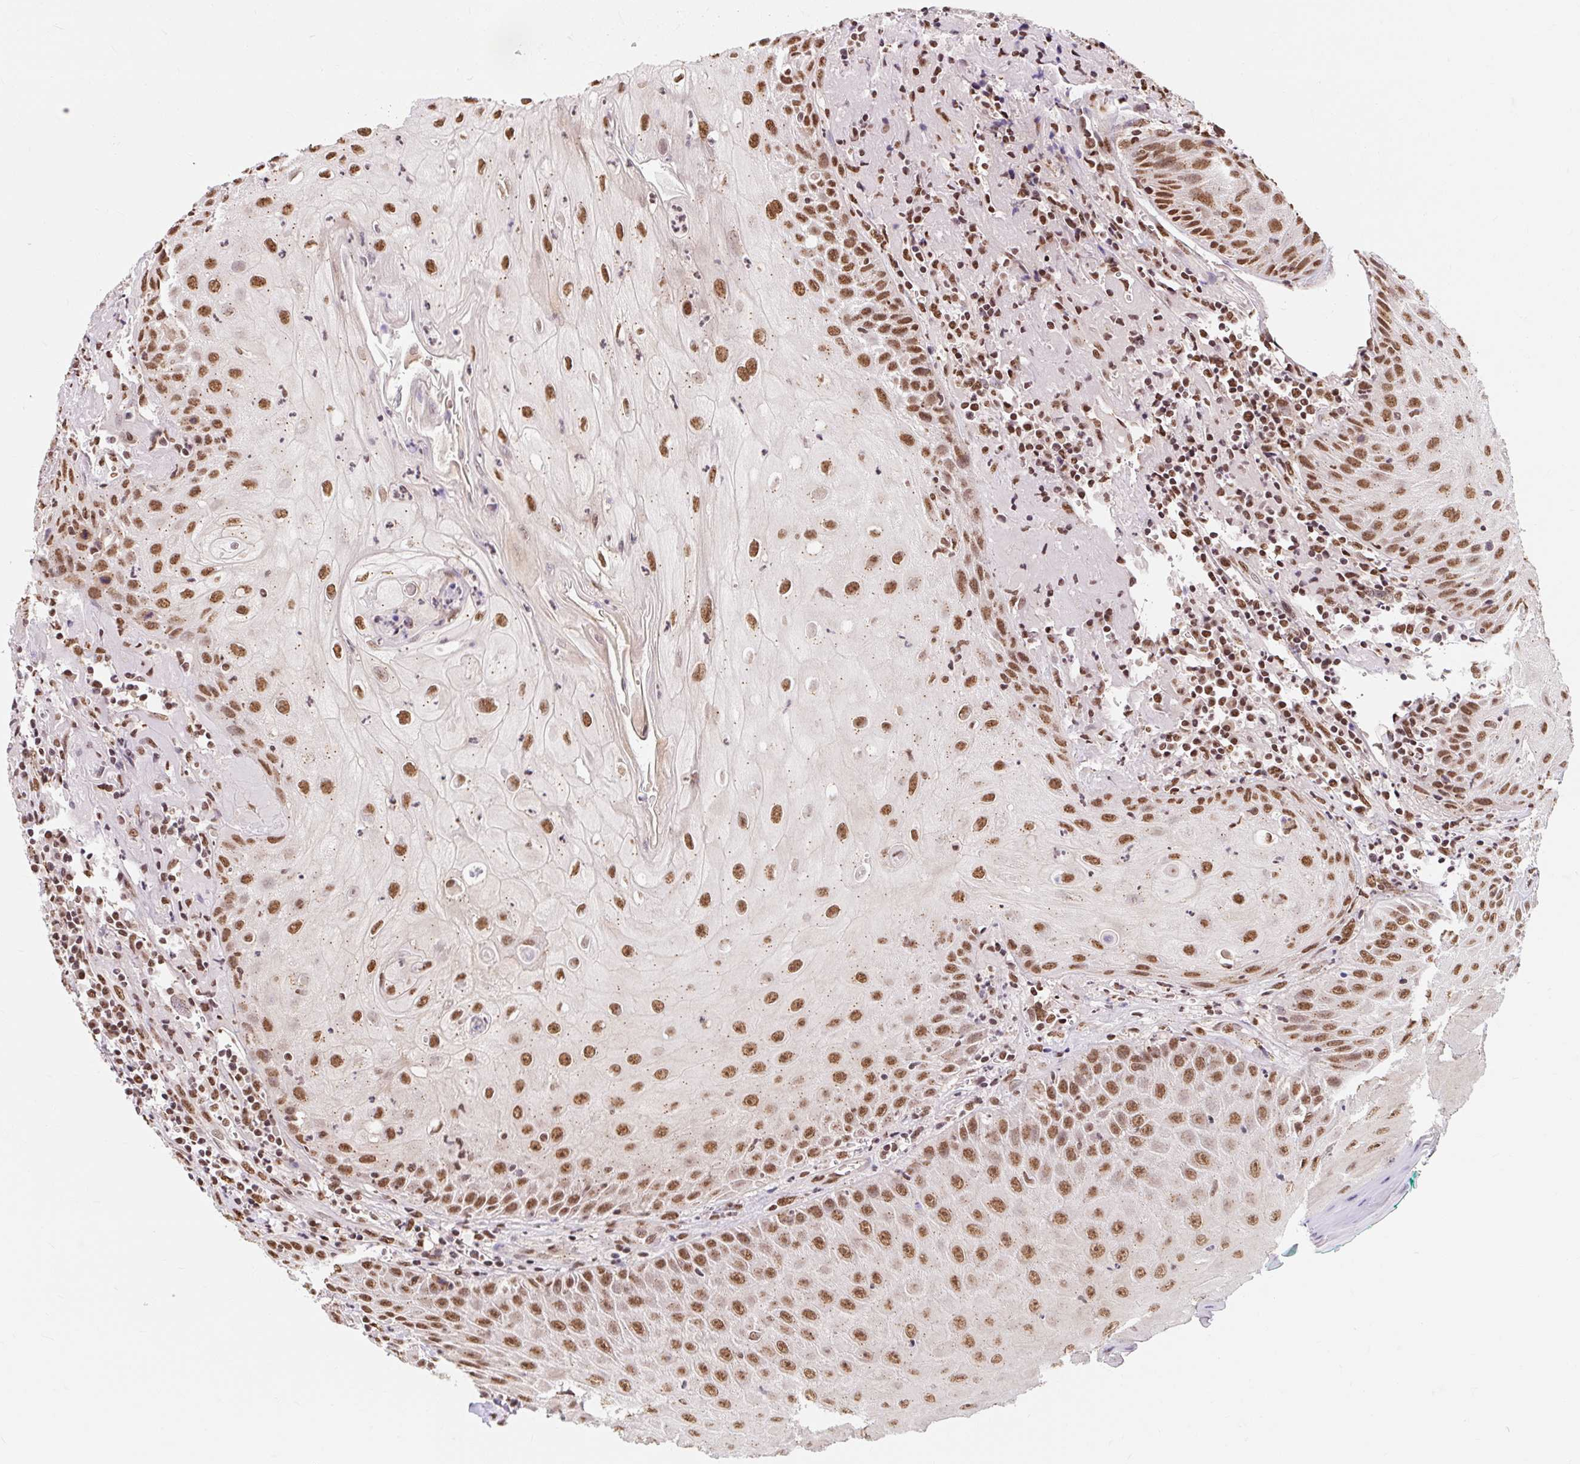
{"staining": {"intensity": "strong", "quantity": ">75%", "location": "nuclear"}, "tissue": "head and neck cancer", "cell_type": "Tumor cells", "image_type": "cancer", "snomed": [{"axis": "morphology", "description": "Normal tissue, NOS"}, {"axis": "morphology", "description": "Squamous cell carcinoma, NOS"}, {"axis": "topography", "description": "Oral tissue"}, {"axis": "topography", "description": "Head-Neck"}], "caption": "This micrograph displays IHC staining of human squamous cell carcinoma (head and neck), with high strong nuclear staining in about >75% of tumor cells.", "gene": "BICRA", "patient": {"sex": "female", "age": 70}}